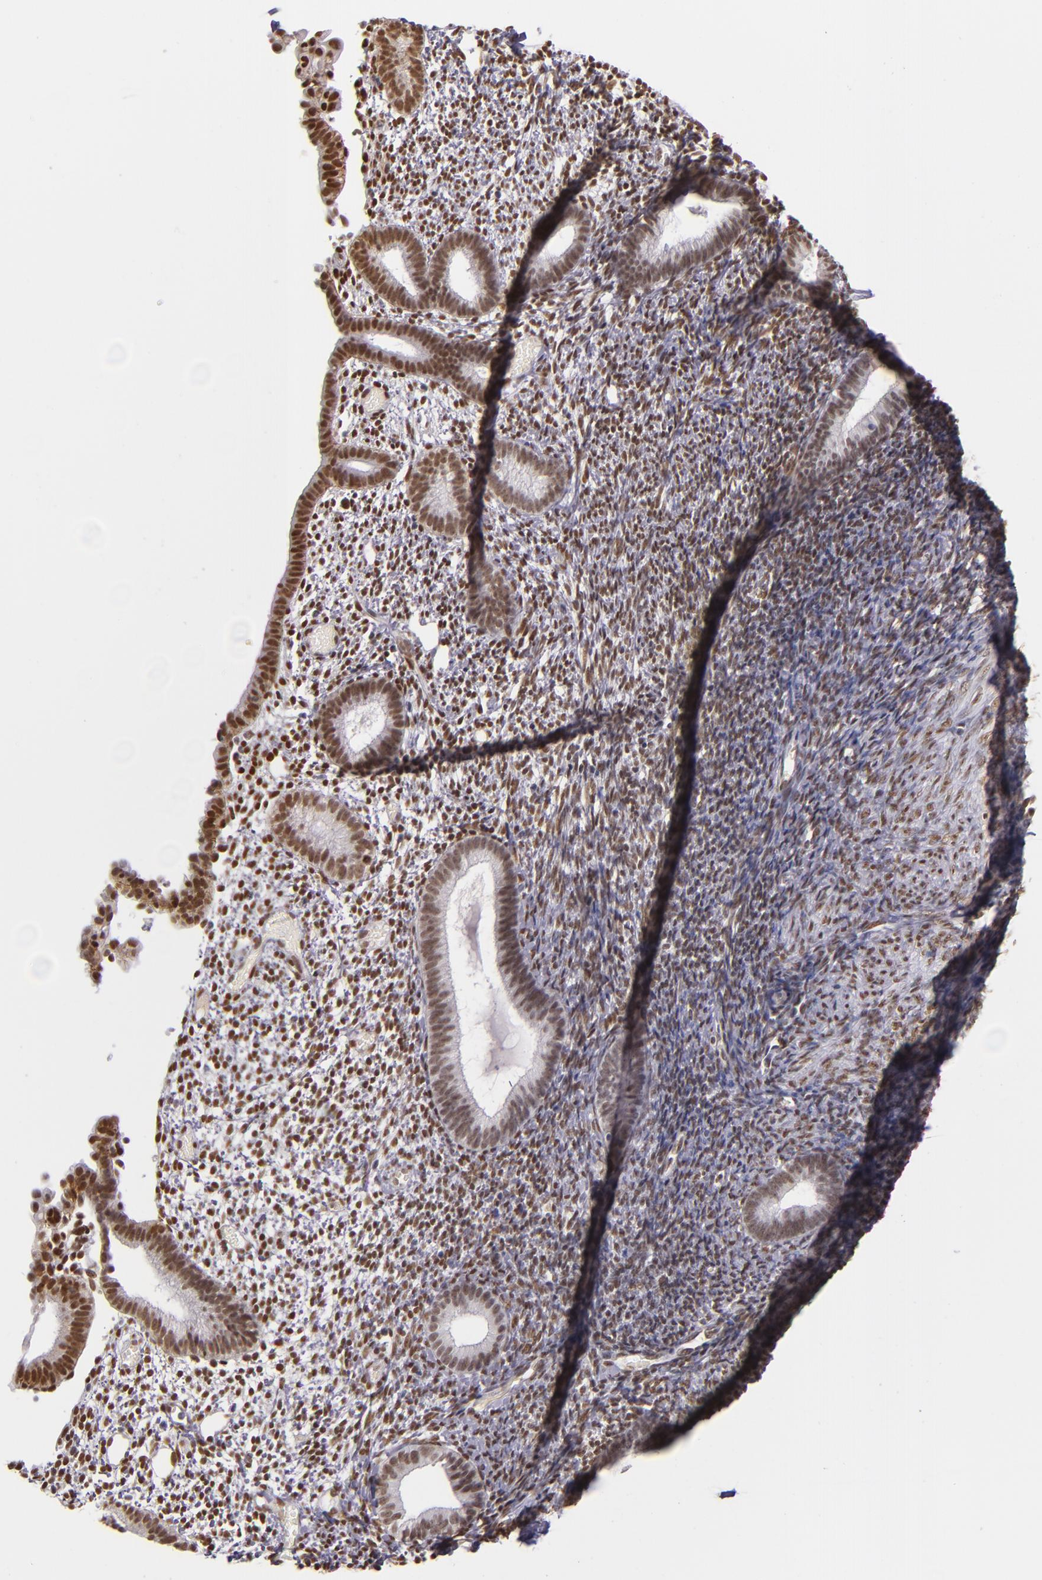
{"staining": {"intensity": "moderate", "quantity": ">75%", "location": "nuclear"}, "tissue": "endometrium", "cell_type": "Cells in endometrial stroma", "image_type": "normal", "snomed": [{"axis": "morphology", "description": "Normal tissue, NOS"}, {"axis": "topography", "description": "Smooth muscle"}, {"axis": "topography", "description": "Endometrium"}], "caption": "Brown immunohistochemical staining in benign endometrium demonstrates moderate nuclear expression in approximately >75% of cells in endometrial stroma. (Brightfield microscopy of DAB IHC at high magnification).", "gene": "NCOR2", "patient": {"sex": "female", "age": 57}}